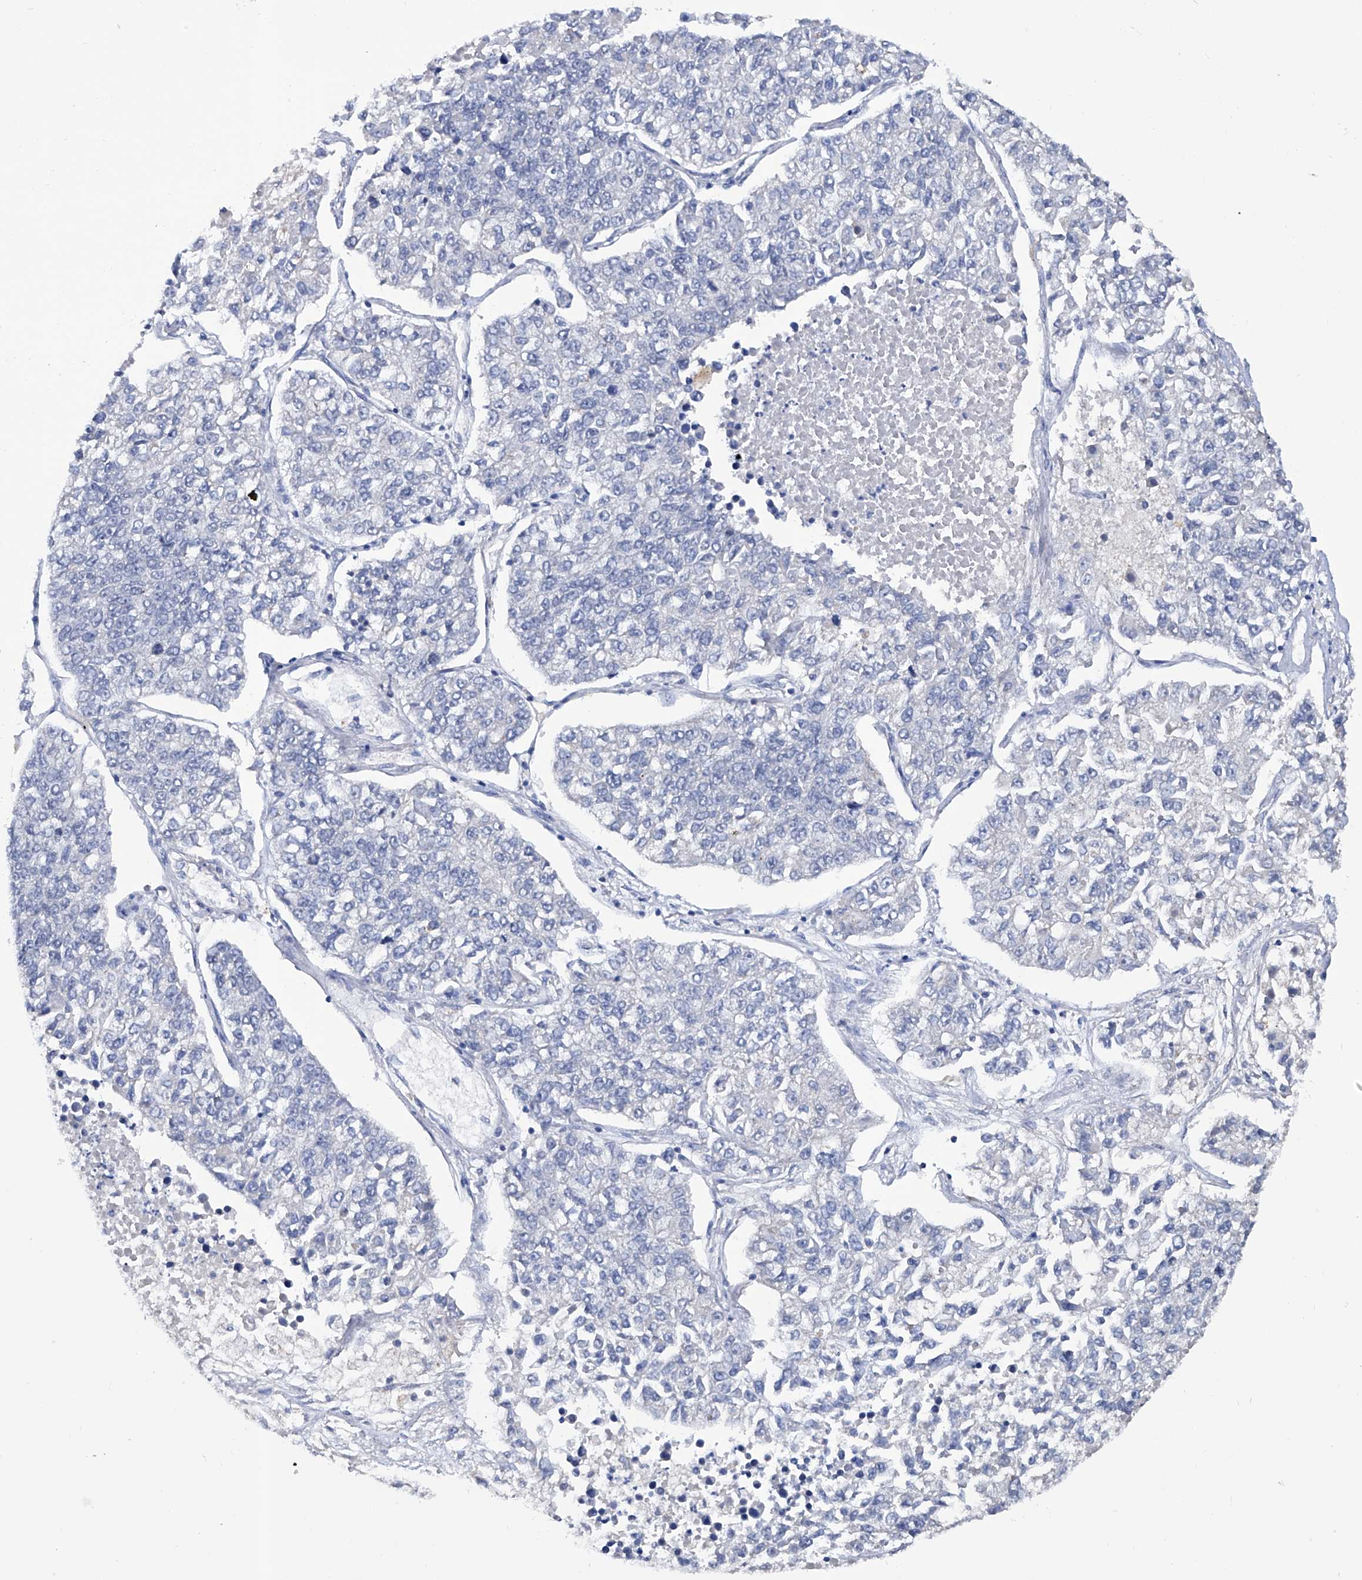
{"staining": {"intensity": "negative", "quantity": "none", "location": "none"}, "tissue": "lung cancer", "cell_type": "Tumor cells", "image_type": "cancer", "snomed": [{"axis": "morphology", "description": "Adenocarcinoma, NOS"}, {"axis": "topography", "description": "Lung"}], "caption": "This is an immunohistochemistry (IHC) image of human adenocarcinoma (lung). There is no expression in tumor cells.", "gene": "KLHL17", "patient": {"sex": "male", "age": 49}}